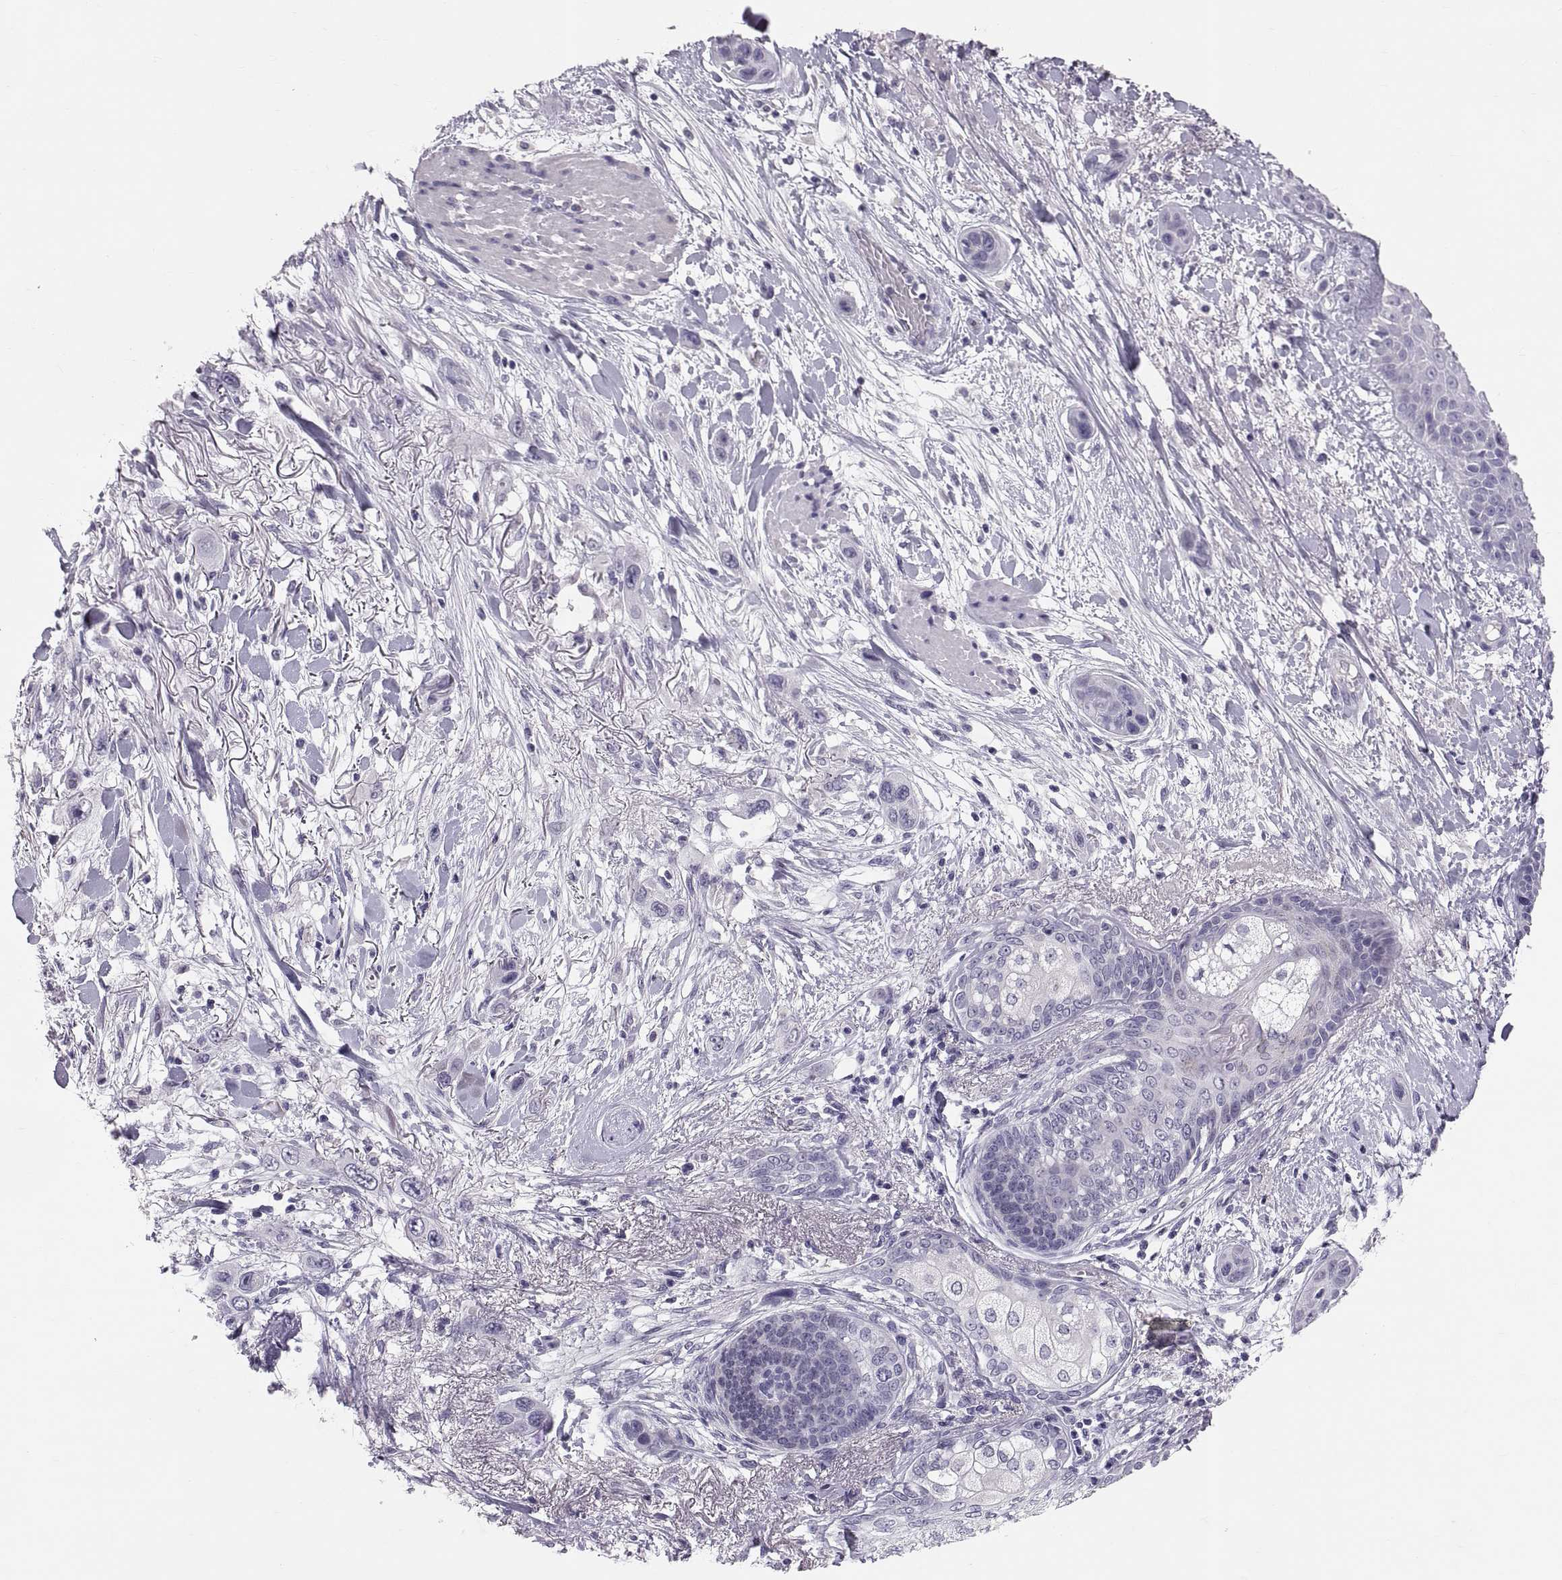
{"staining": {"intensity": "negative", "quantity": "none", "location": "none"}, "tissue": "skin cancer", "cell_type": "Tumor cells", "image_type": "cancer", "snomed": [{"axis": "morphology", "description": "Squamous cell carcinoma, NOS"}, {"axis": "topography", "description": "Skin"}], "caption": "Tumor cells are negative for brown protein staining in squamous cell carcinoma (skin).", "gene": "PTN", "patient": {"sex": "male", "age": 79}}